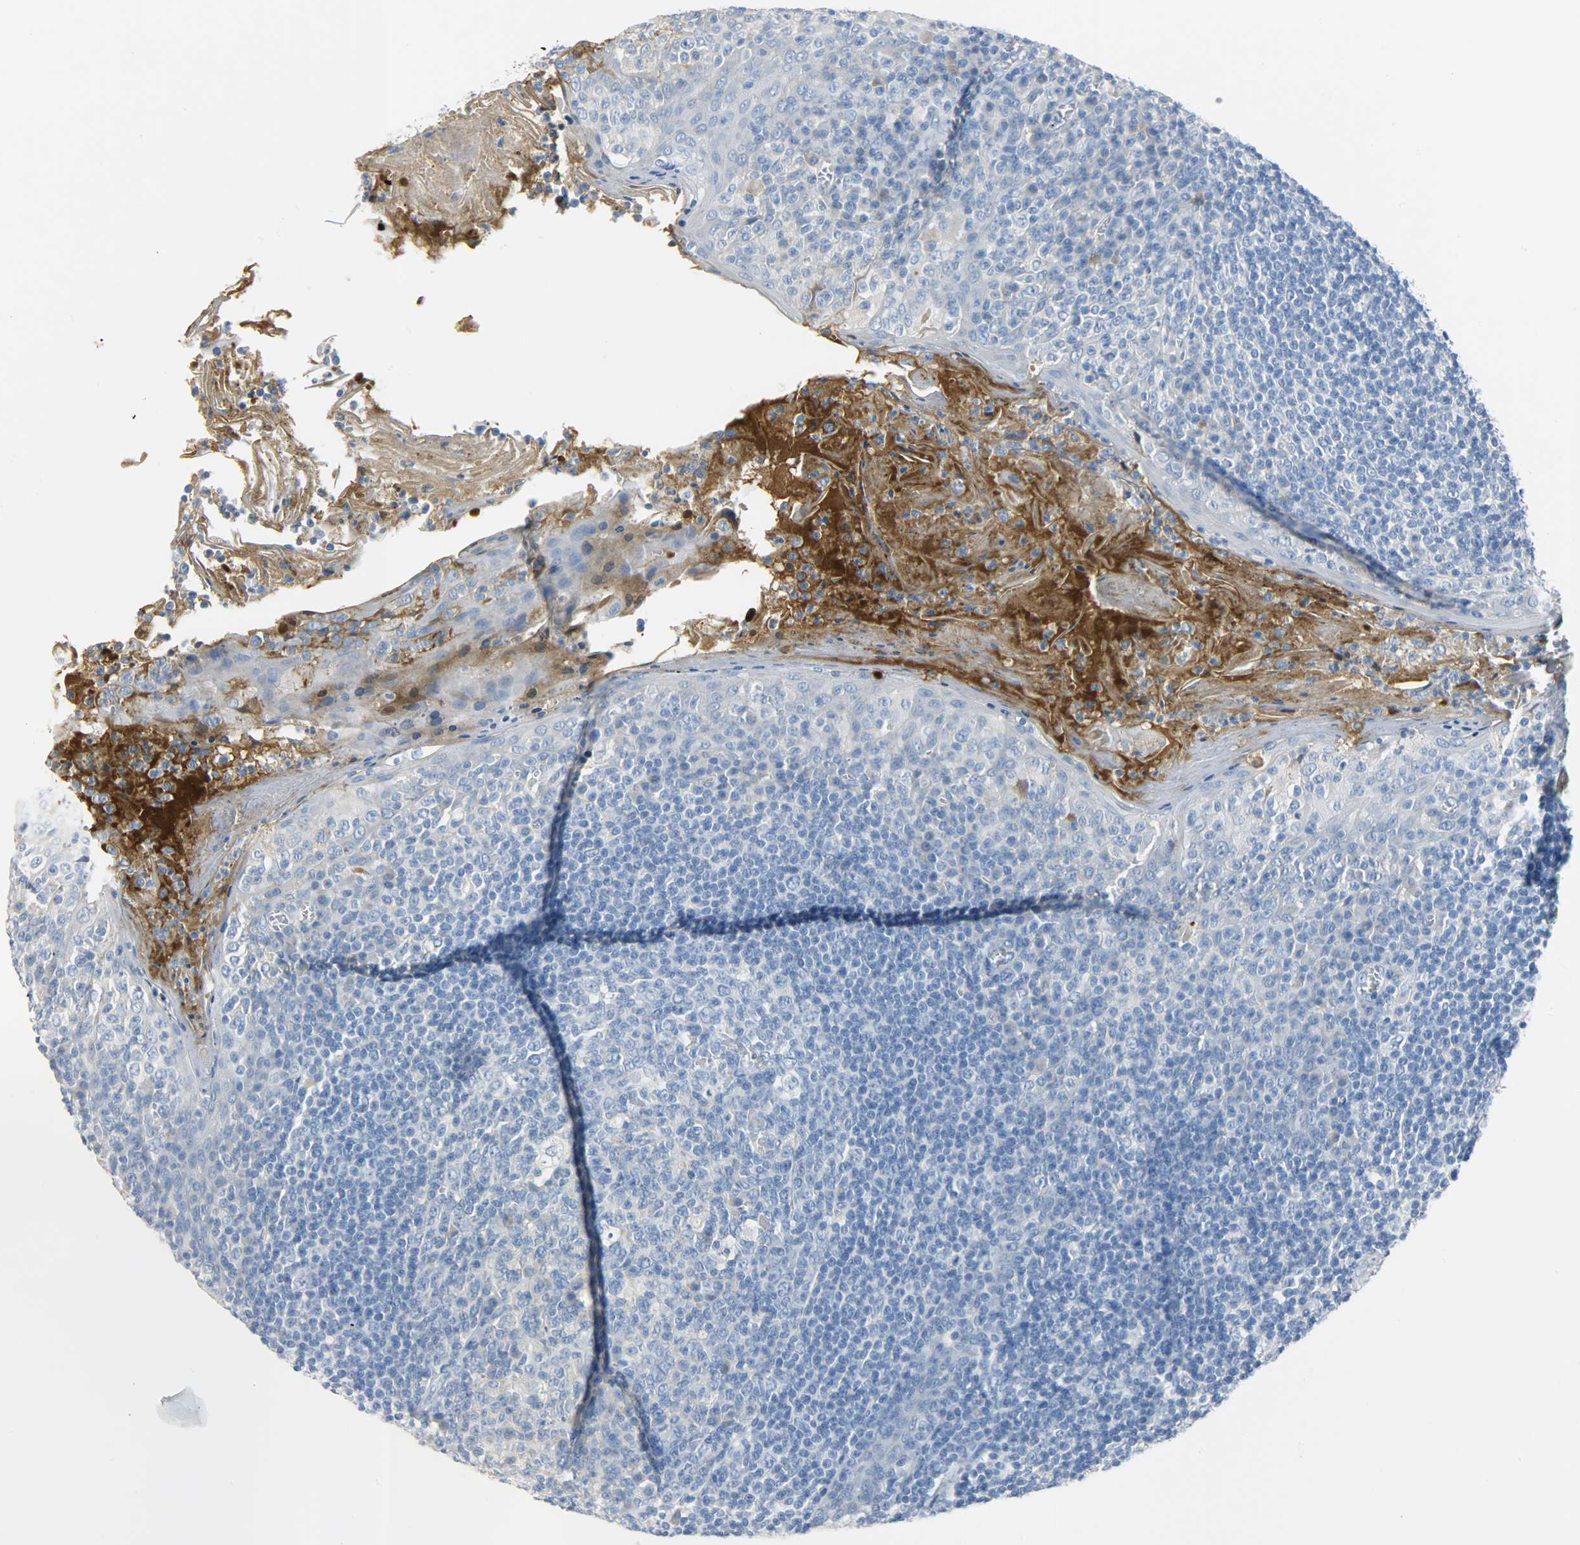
{"staining": {"intensity": "negative", "quantity": "none", "location": "none"}, "tissue": "tonsil", "cell_type": "Germinal center cells", "image_type": "normal", "snomed": [{"axis": "morphology", "description": "Normal tissue, NOS"}, {"axis": "topography", "description": "Tonsil"}], "caption": "IHC image of benign human tonsil stained for a protein (brown), which reveals no staining in germinal center cells. (DAB (3,3'-diaminobenzidine) immunohistochemistry with hematoxylin counter stain).", "gene": "CRP", "patient": {"sex": "male", "age": 31}}